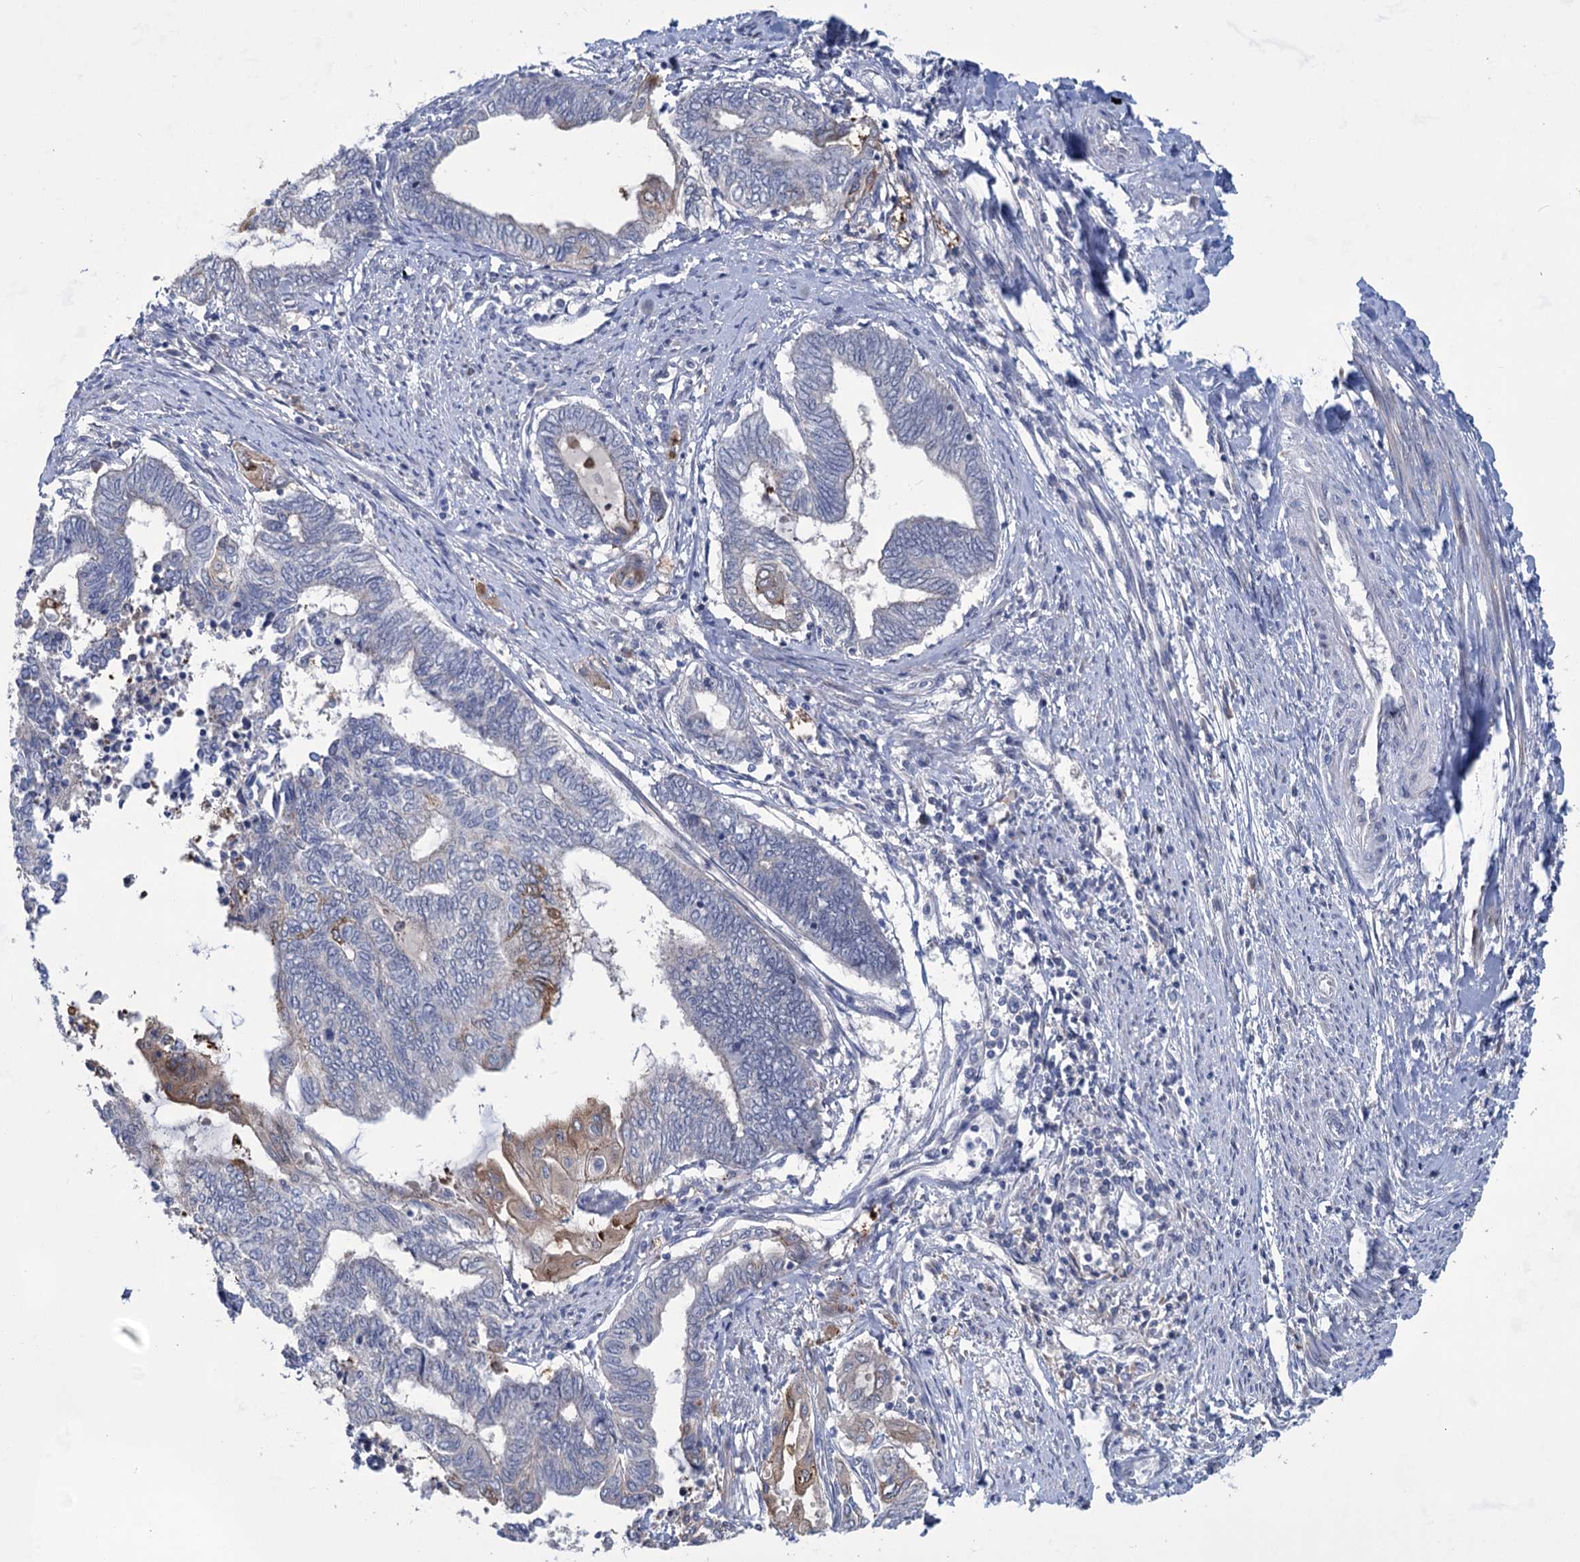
{"staining": {"intensity": "moderate", "quantity": "<25%", "location": "cytoplasmic/membranous"}, "tissue": "endometrial cancer", "cell_type": "Tumor cells", "image_type": "cancer", "snomed": [{"axis": "morphology", "description": "Adenocarcinoma, NOS"}, {"axis": "topography", "description": "Uterus"}, {"axis": "topography", "description": "Endometrium"}], "caption": "Moderate cytoplasmic/membranous staining for a protein is present in approximately <25% of tumor cells of endometrial cancer using IHC.", "gene": "TTC17", "patient": {"sex": "female", "age": 70}}